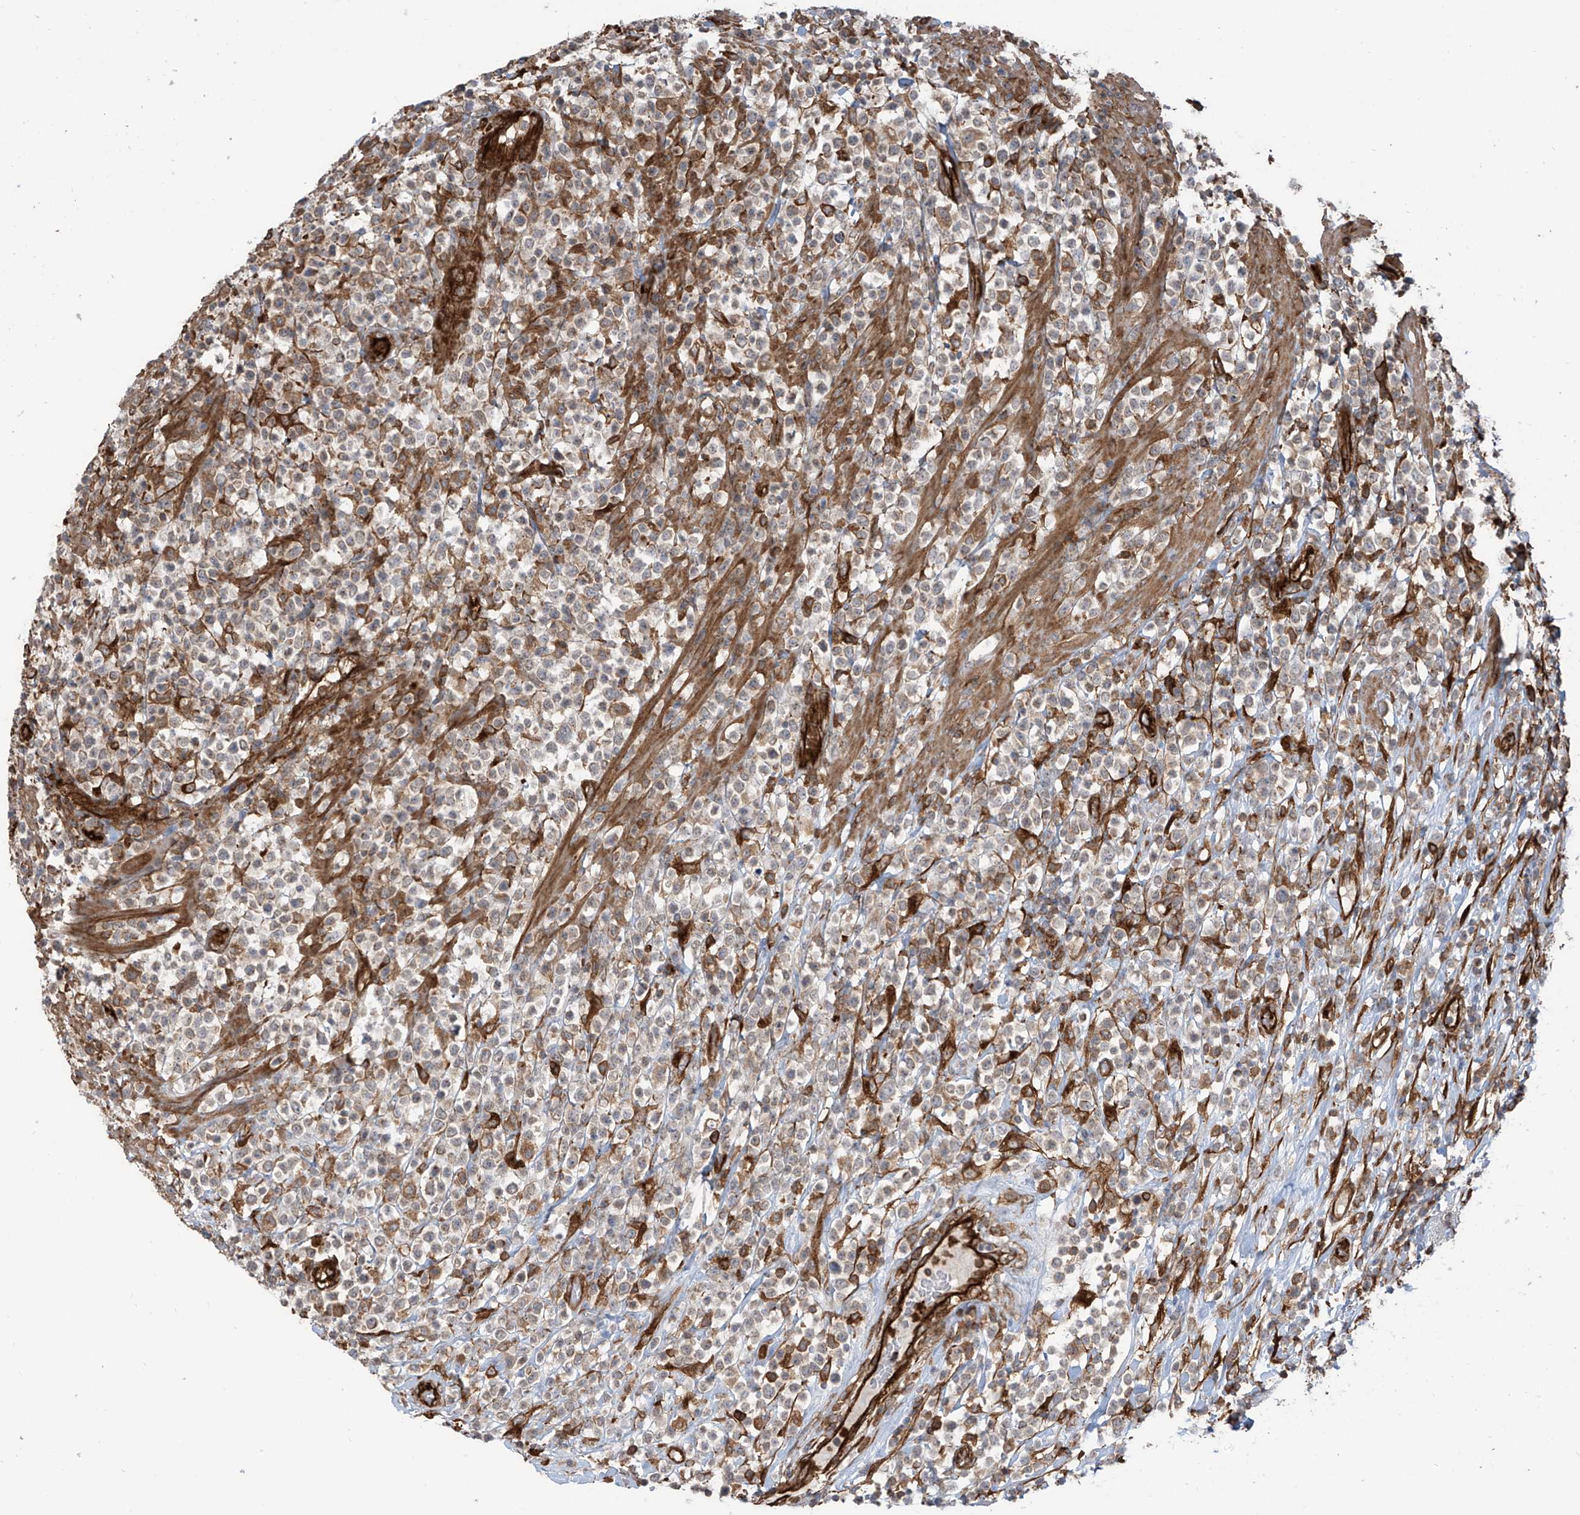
{"staining": {"intensity": "moderate", "quantity": "<25%", "location": "cytoplasmic/membranous"}, "tissue": "lymphoma", "cell_type": "Tumor cells", "image_type": "cancer", "snomed": [{"axis": "morphology", "description": "Malignant lymphoma, non-Hodgkin's type, High grade"}, {"axis": "topography", "description": "Colon"}], "caption": "High-grade malignant lymphoma, non-Hodgkin's type was stained to show a protein in brown. There is low levels of moderate cytoplasmic/membranous staining in approximately <25% of tumor cells.", "gene": "SLC9A2", "patient": {"sex": "female", "age": 53}}